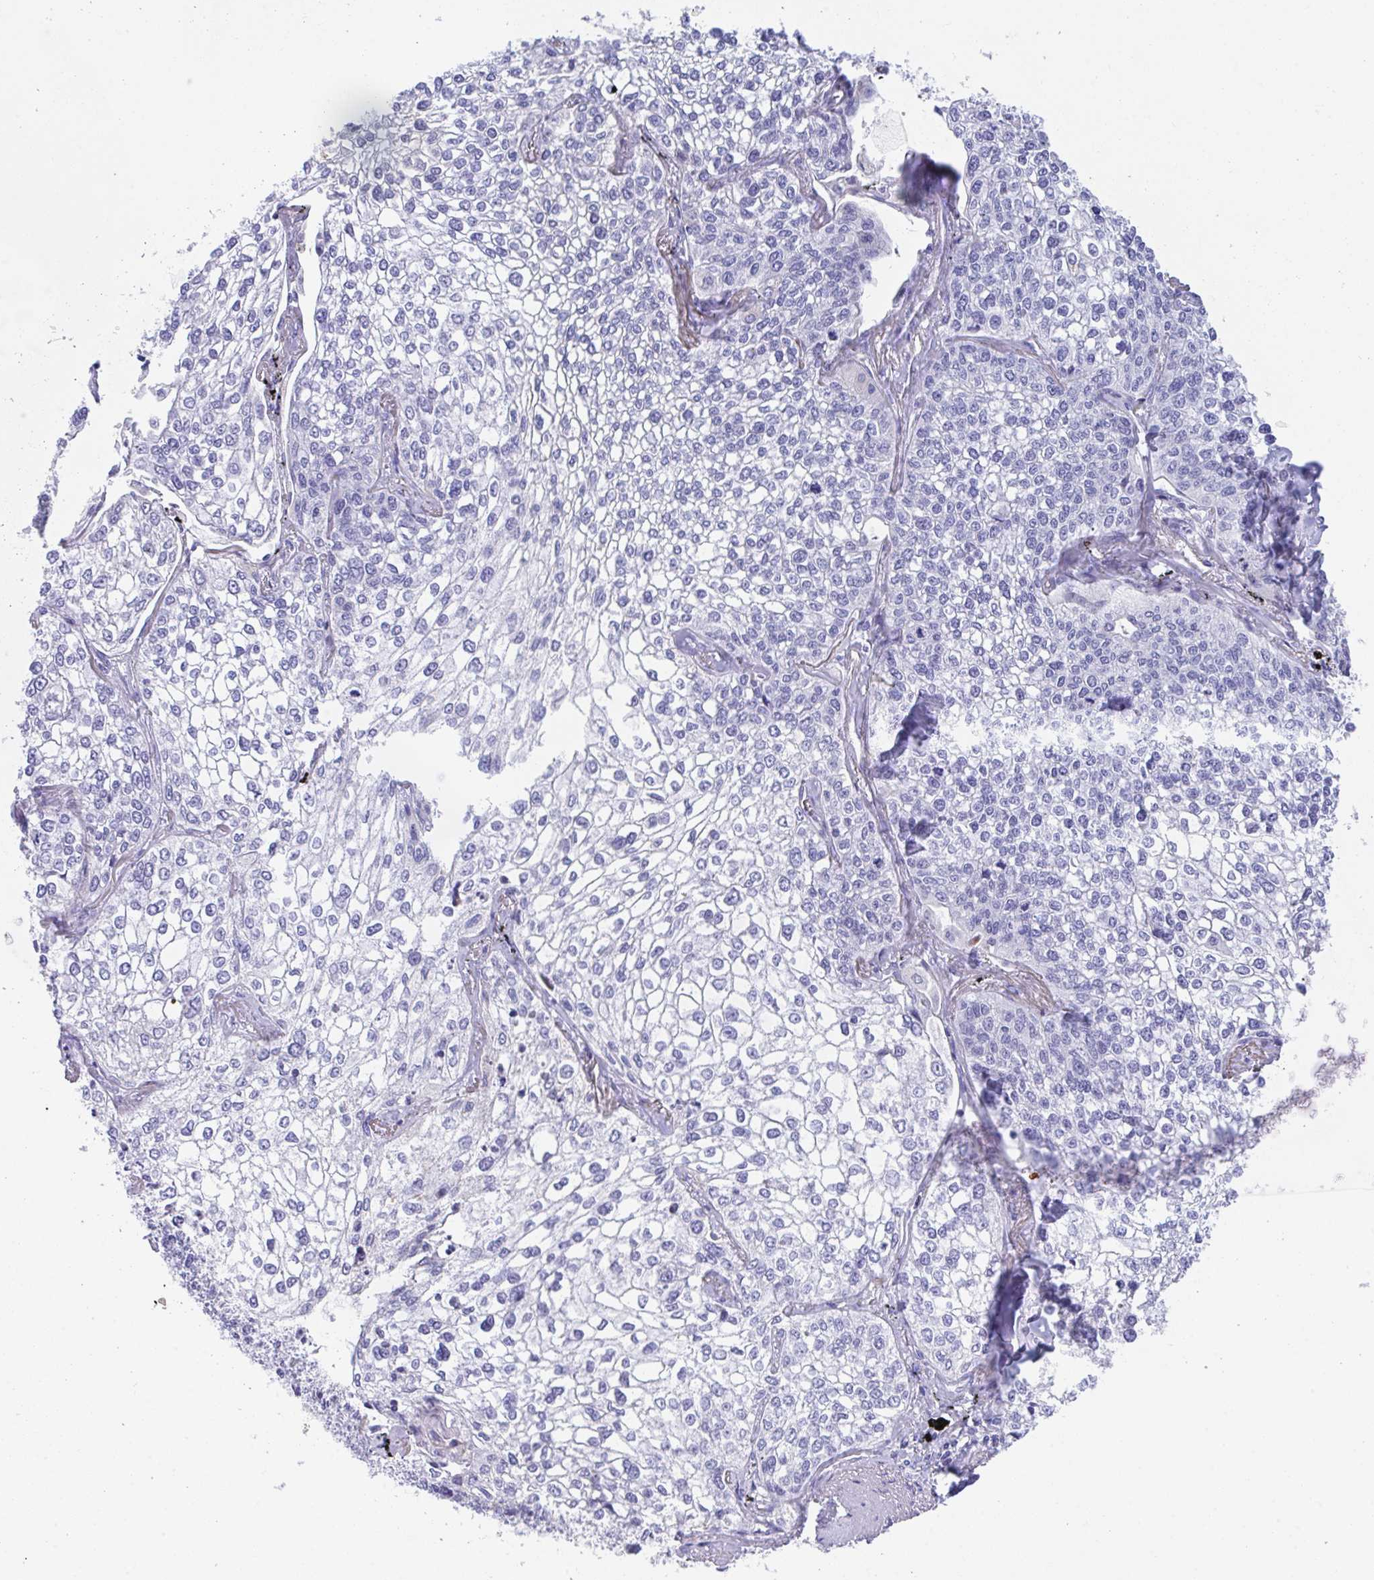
{"staining": {"intensity": "negative", "quantity": "none", "location": "none"}, "tissue": "lung cancer", "cell_type": "Tumor cells", "image_type": "cancer", "snomed": [{"axis": "morphology", "description": "Squamous cell carcinoma, NOS"}, {"axis": "topography", "description": "Lung"}], "caption": "An immunohistochemistry photomicrograph of squamous cell carcinoma (lung) is shown. There is no staining in tumor cells of squamous cell carcinoma (lung).", "gene": "TMEM106B", "patient": {"sex": "male", "age": 74}}